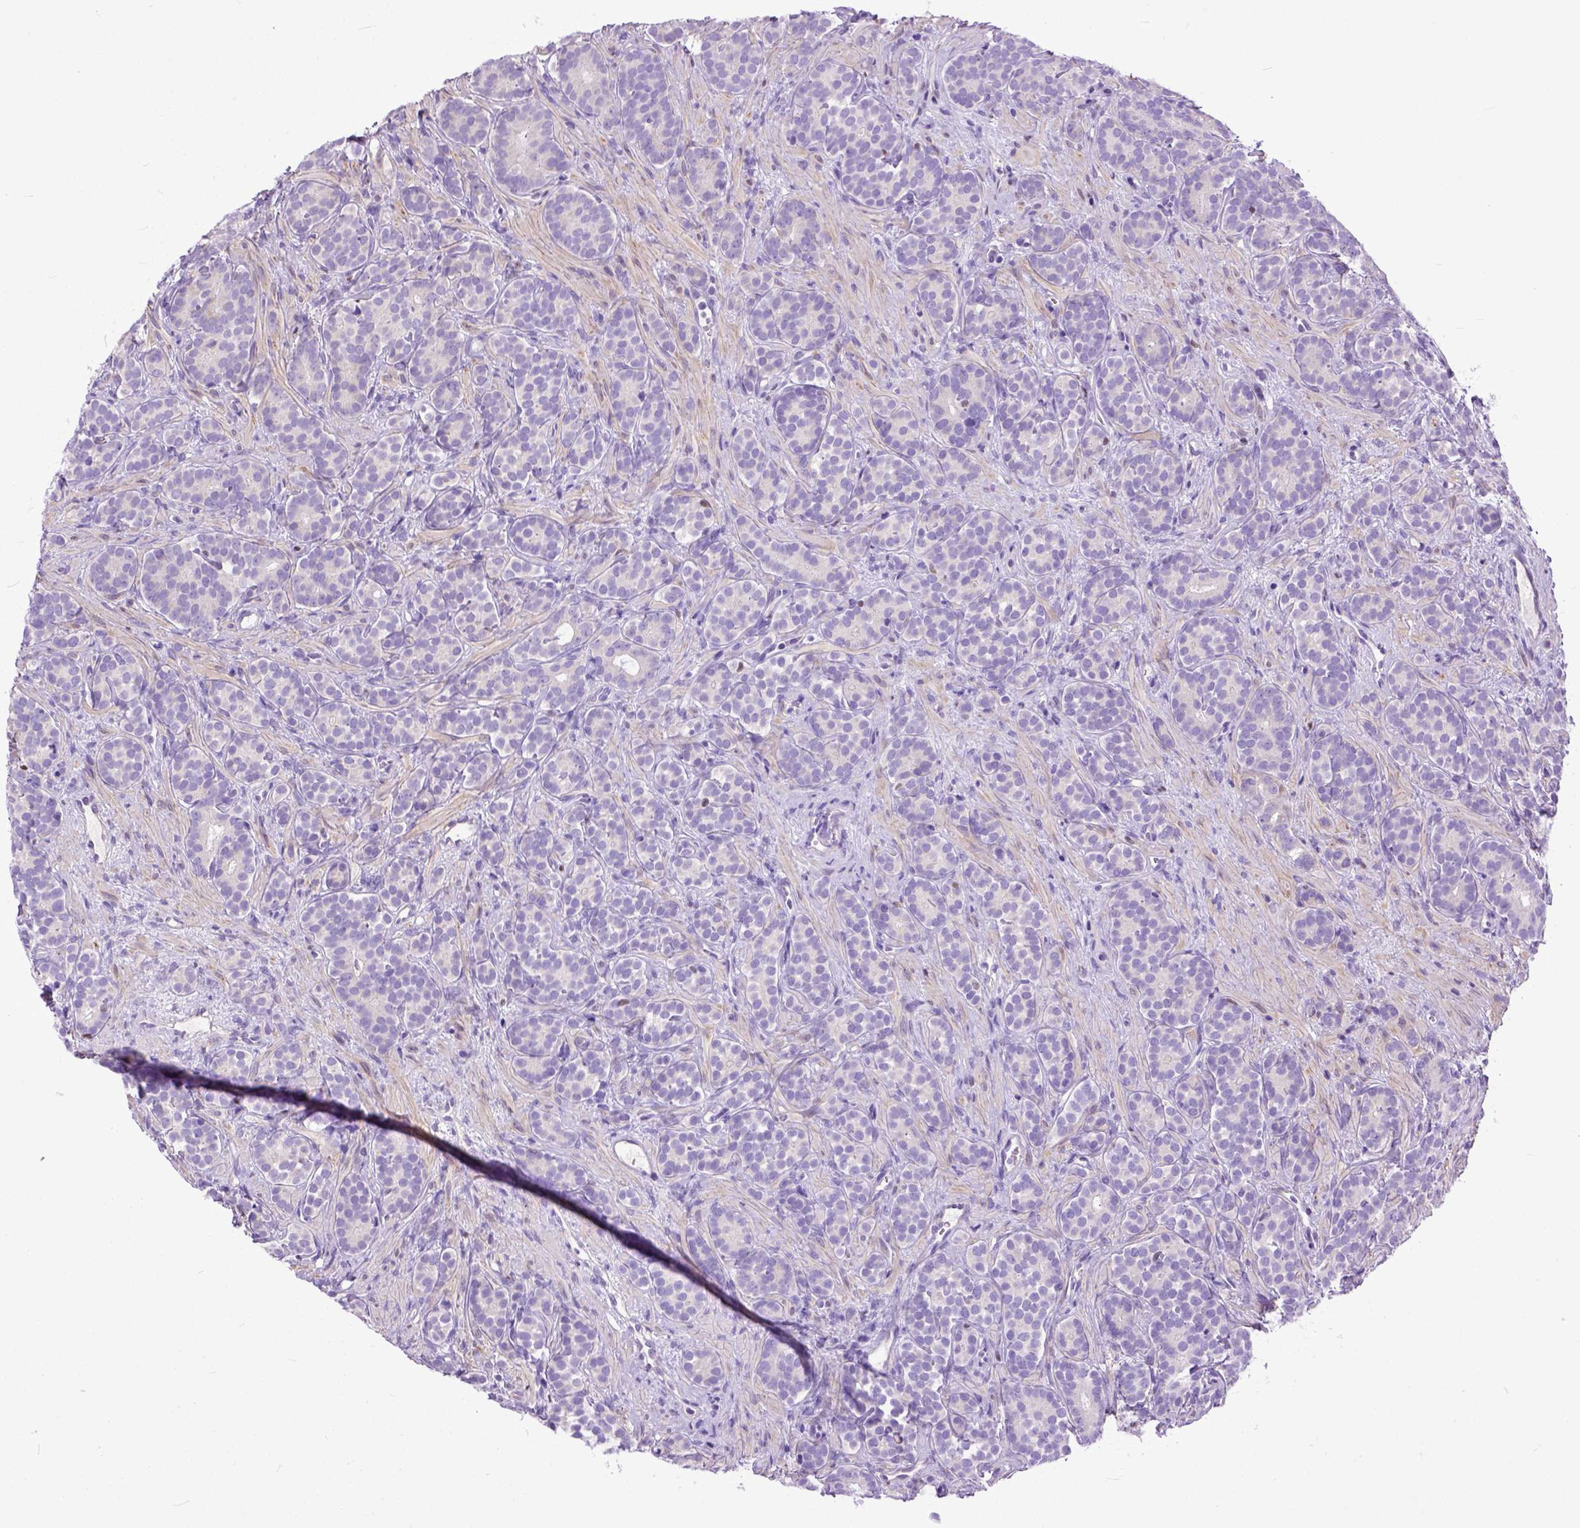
{"staining": {"intensity": "negative", "quantity": "none", "location": "none"}, "tissue": "prostate cancer", "cell_type": "Tumor cells", "image_type": "cancer", "snomed": [{"axis": "morphology", "description": "Adenocarcinoma, High grade"}, {"axis": "topography", "description": "Prostate"}], "caption": "The immunohistochemistry photomicrograph has no significant expression in tumor cells of prostate high-grade adenocarcinoma tissue. Nuclei are stained in blue.", "gene": "CRB1", "patient": {"sex": "male", "age": 84}}